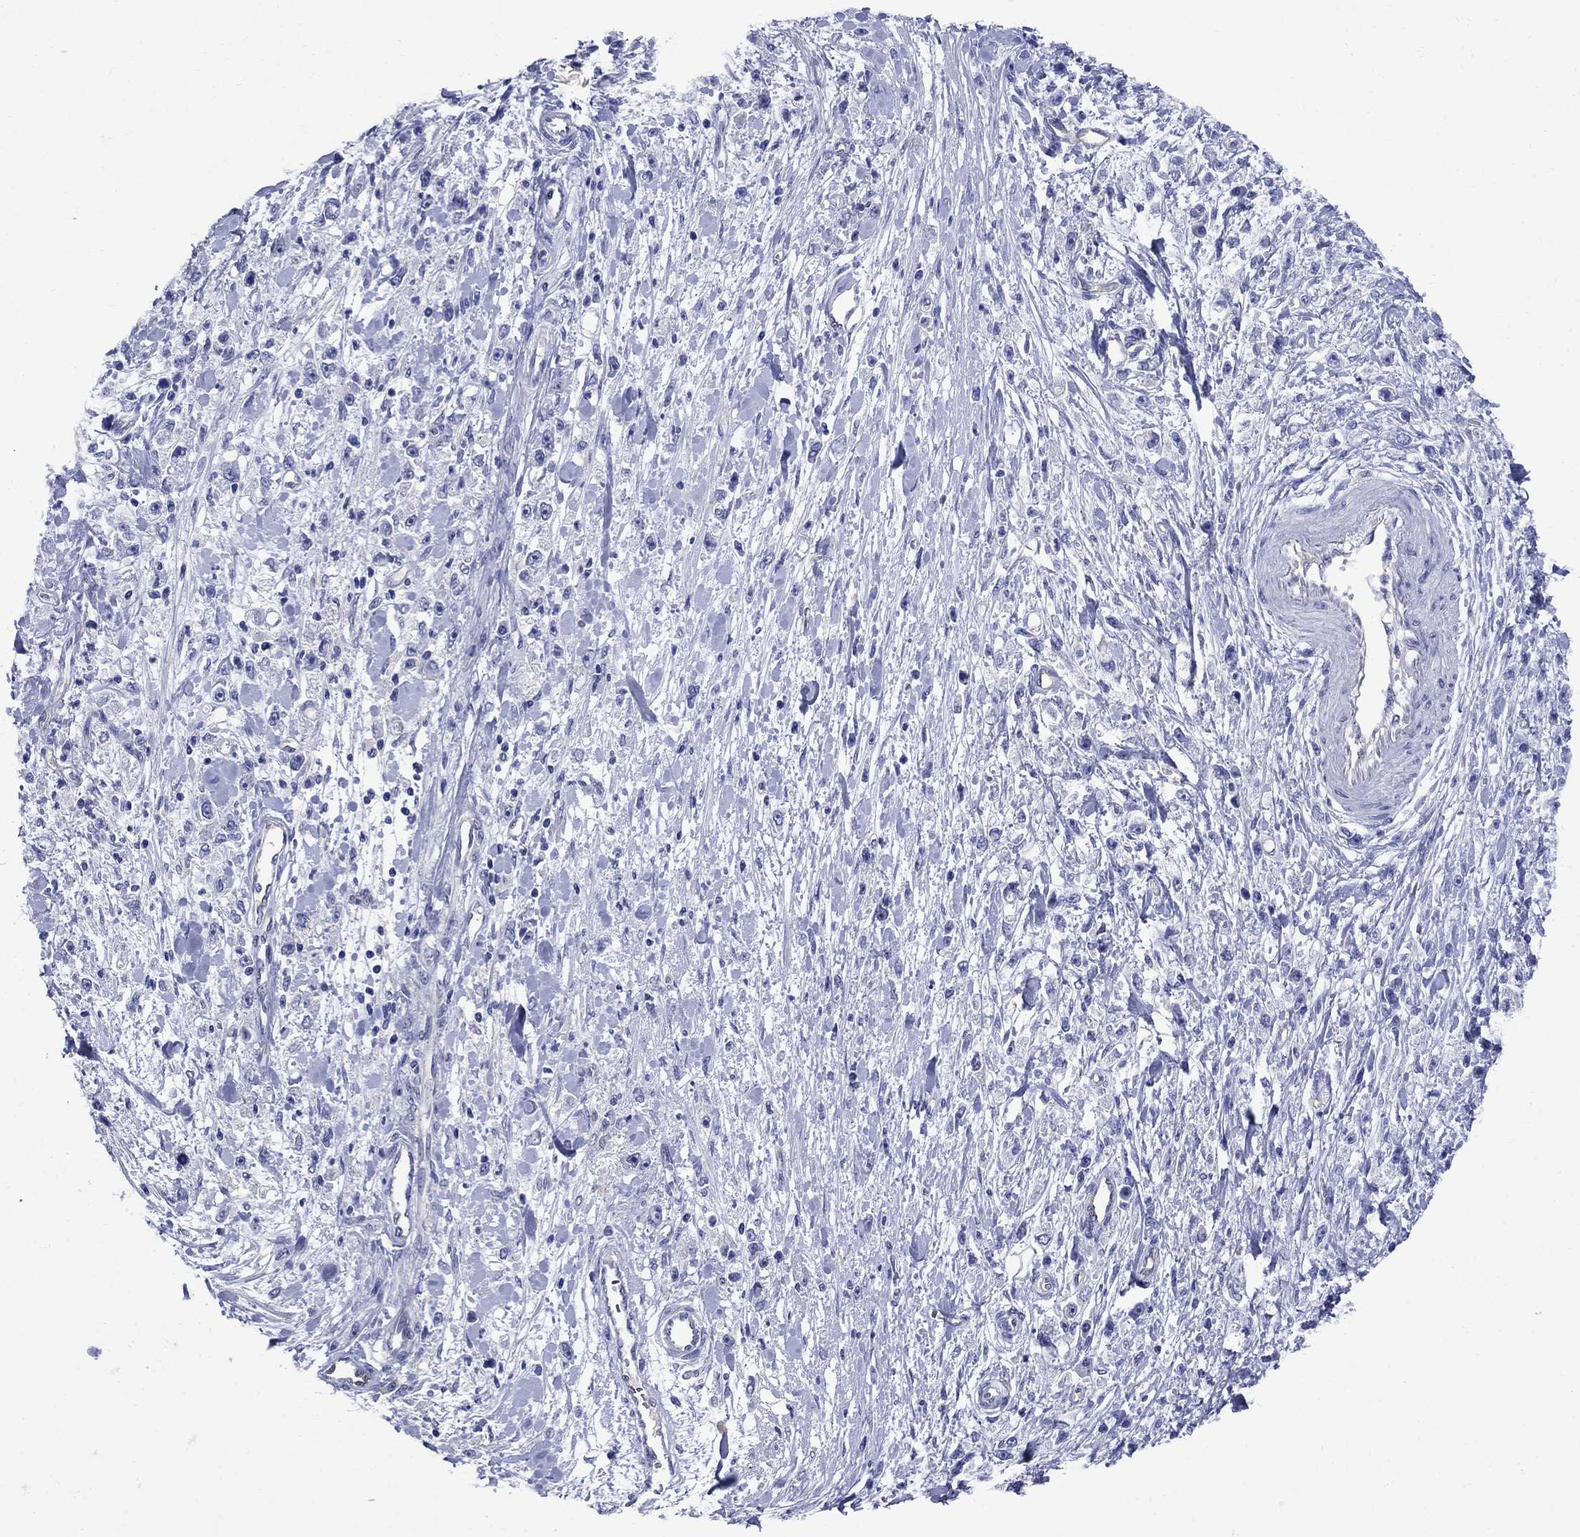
{"staining": {"intensity": "negative", "quantity": "none", "location": "none"}, "tissue": "stomach cancer", "cell_type": "Tumor cells", "image_type": "cancer", "snomed": [{"axis": "morphology", "description": "Adenocarcinoma, NOS"}, {"axis": "topography", "description": "Stomach"}], "caption": "Micrograph shows no significant protein staining in tumor cells of adenocarcinoma (stomach).", "gene": "SMCP", "patient": {"sex": "female", "age": 59}}